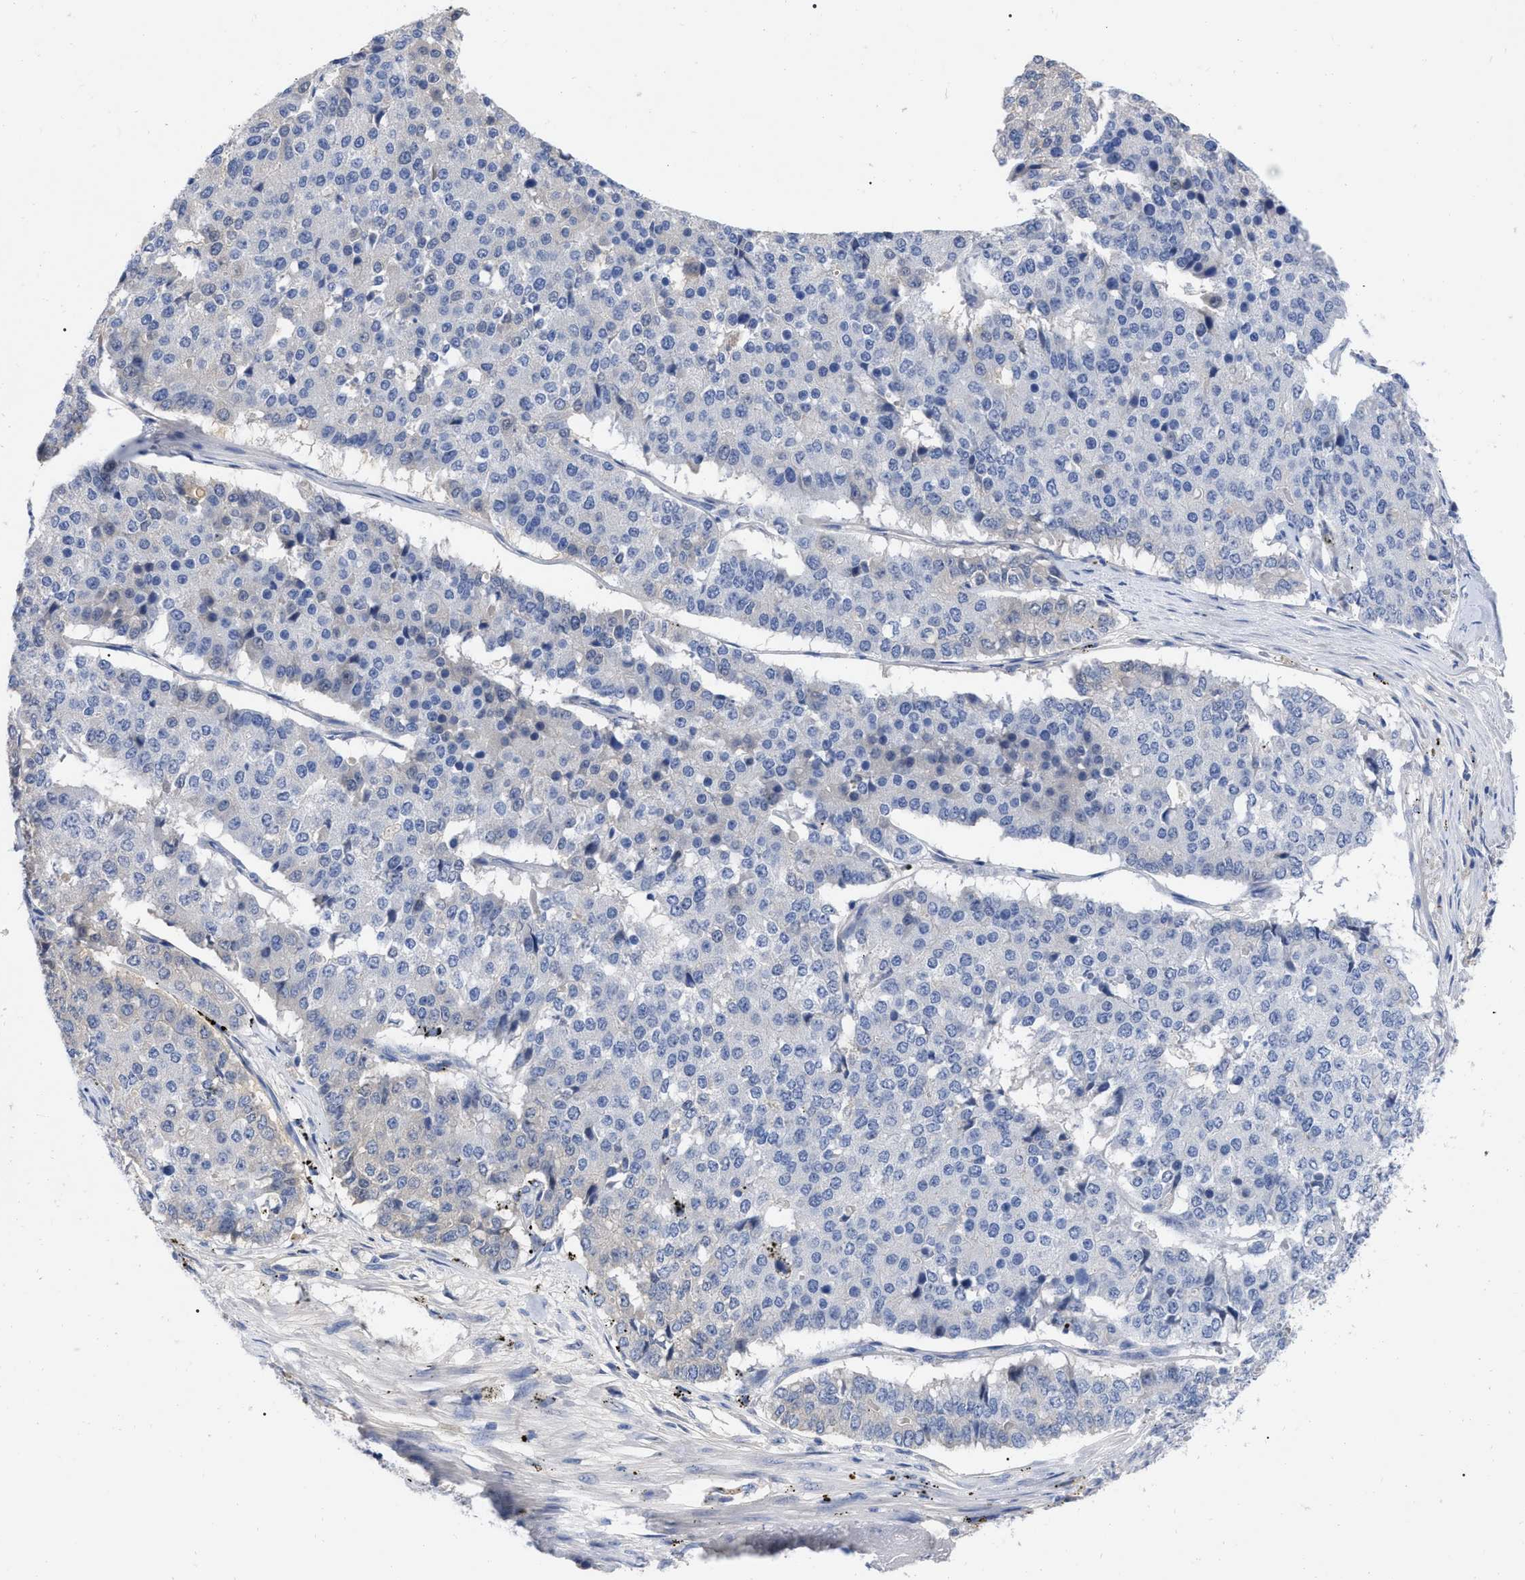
{"staining": {"intensity": "negative", "quantity": "none", "location": "none"}, "tissue": "pancreatic cancer", "cell_type": "Tumor cells", "image_type": "cancer", "snomed": [{"axis": "morphology", "description": "Adenocarcinoma, NOS"}, {"axis": "topography", "description": "Pancreas"}], "caption": "This histopathology image is of adenocarcinoma (pancreatic) stained with immunohistochemistry to label a protein in brown with the nuclei are counter-stained blue. There is no positivity in tumor cells. The staining was performed using DAB to visualize the protein expression in brown, while the nuclei were stained in blue with hematoxylin (Magnification: 20x).", "gene": "IGHV5-51", "patient": {"sex": "male", "age": 50}}